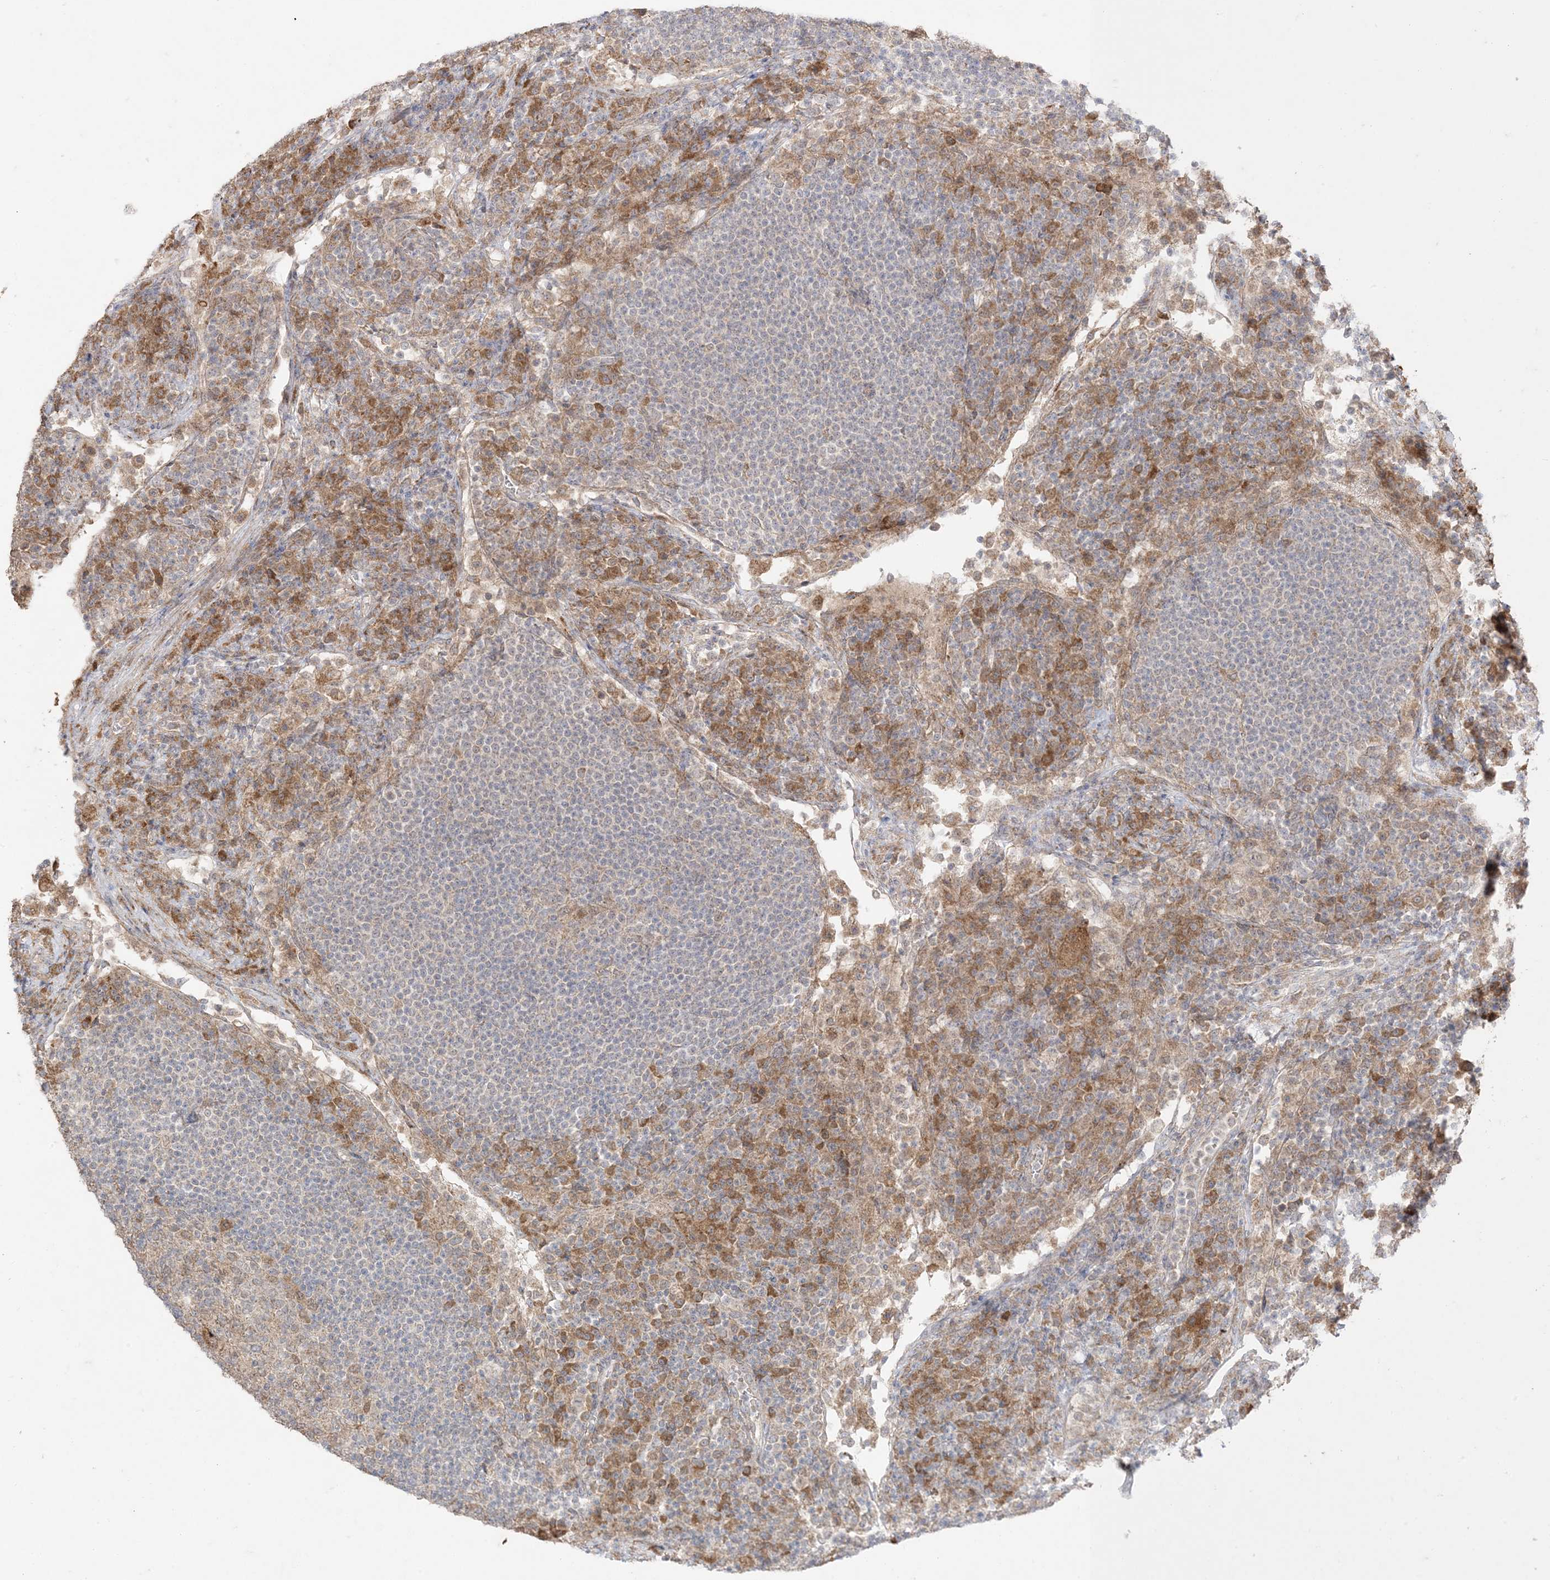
{"staining": {"intensity": "negative", "quantity": "none", "location": "none"}, "tissue": "lymph node", "cell_type": "Germinal center cells", "image_type": "normal", "snomed": [{"axis": "morphology", "description": "Normal tissue, NOS"}, {"axis": "topography", "description": "Lymph node"}], "caption": "Immunohistochemical staining of benign lymph node displays no significant positivity in germinal center cells. (DAB (3,3'-diaminobenzidine) immunohistochemistry (IHC) visualized using brightfield microscopy, high magnification).", "gene": "ODC1", "patient": {"sex": "female", "age": 53}}